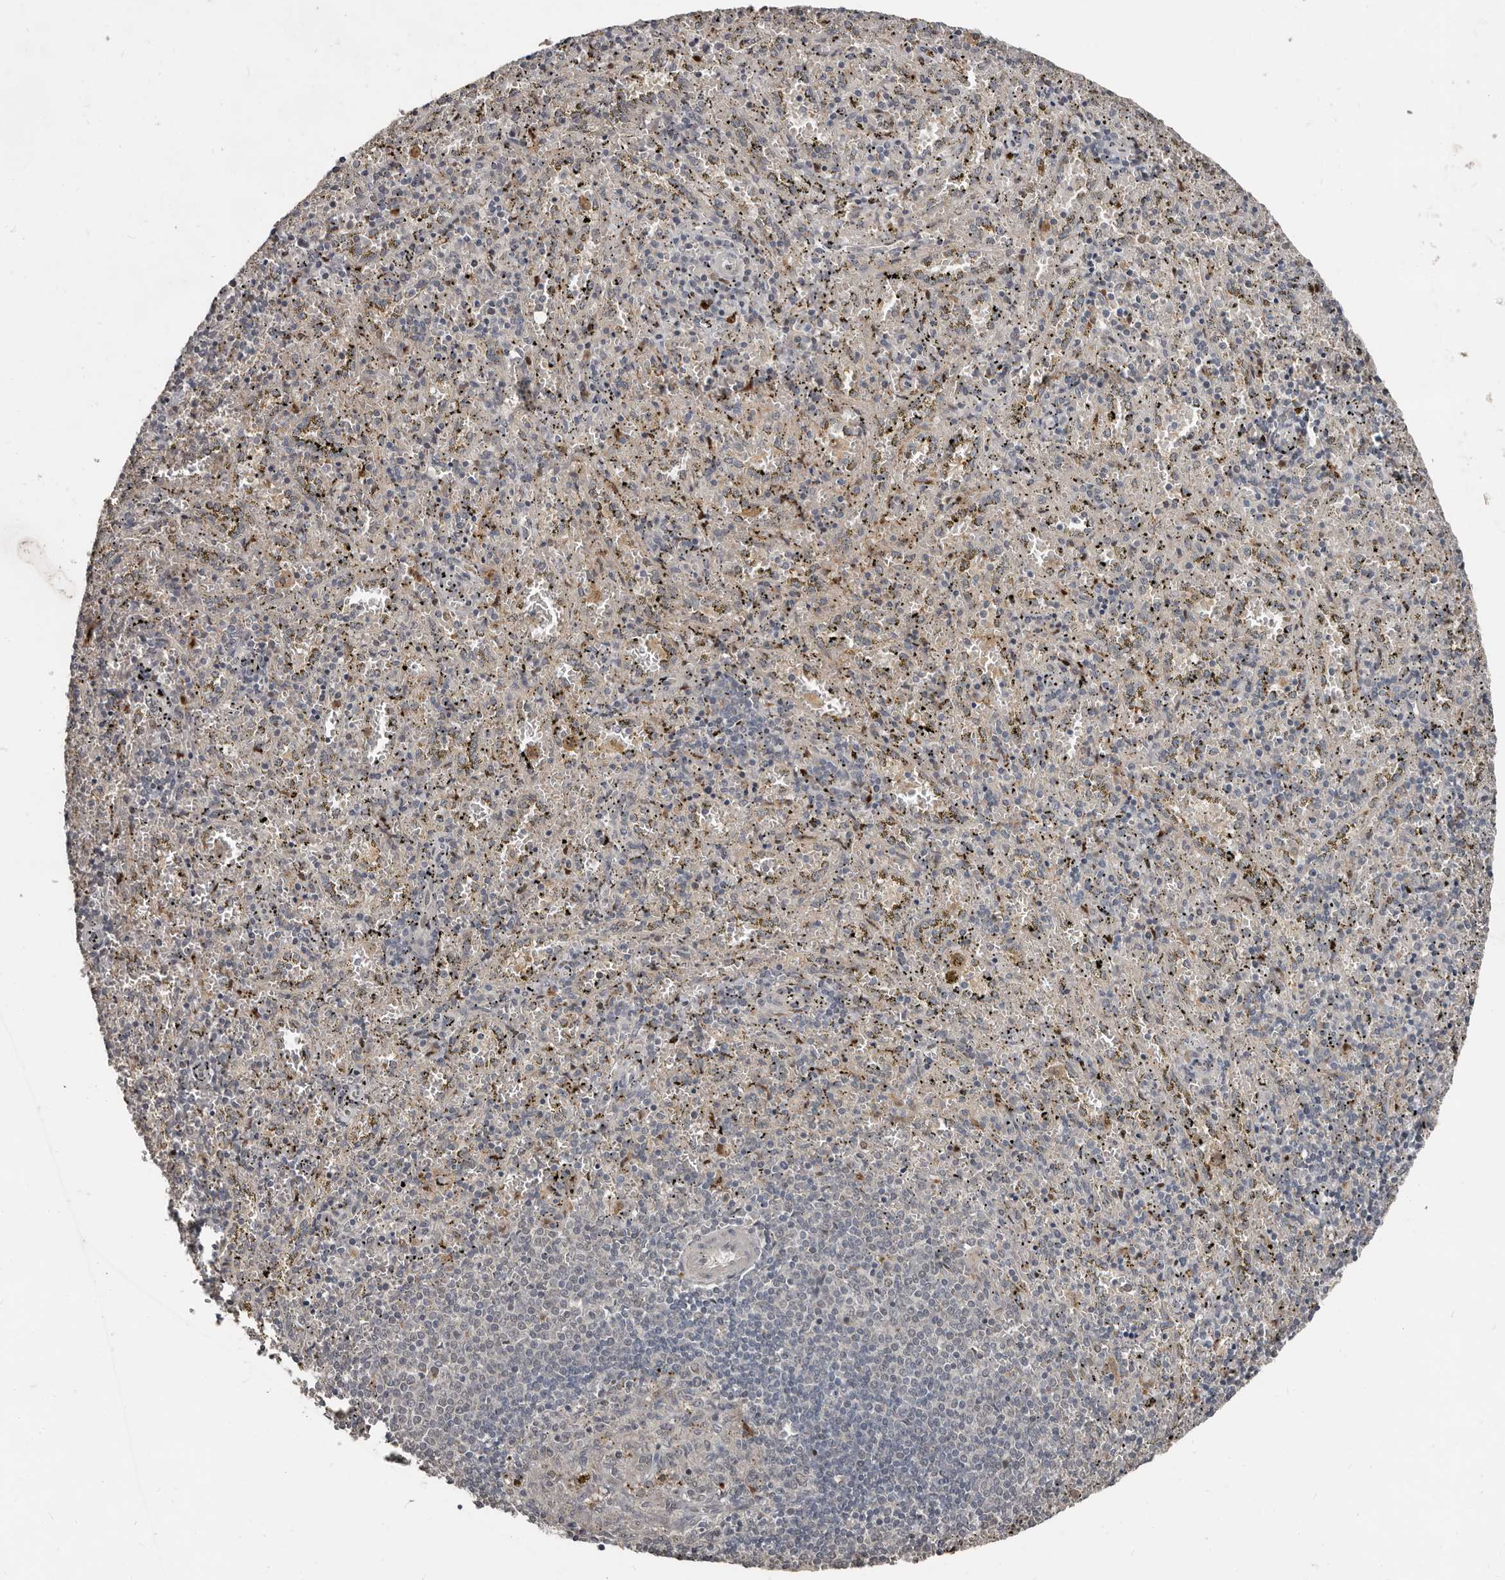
{"staining": {"intensity": "weak", "quantity": "<25%", "location": "cytoplasmic/membranous"}, "tissue": "spleen", "cell_type": "Cells in red pulp", "image_type": "normal", "snomed": [{"axis": "morphology", "description": "Normal tissue, NOS"}, {"axis": "topography", "description": "Spleen"}], "caption": "Photomicrograph shows no protein staining in cells in red pulp of normal spleen.", "gene": "APOL6", "patient": {"sex": "male", "age": 11}}